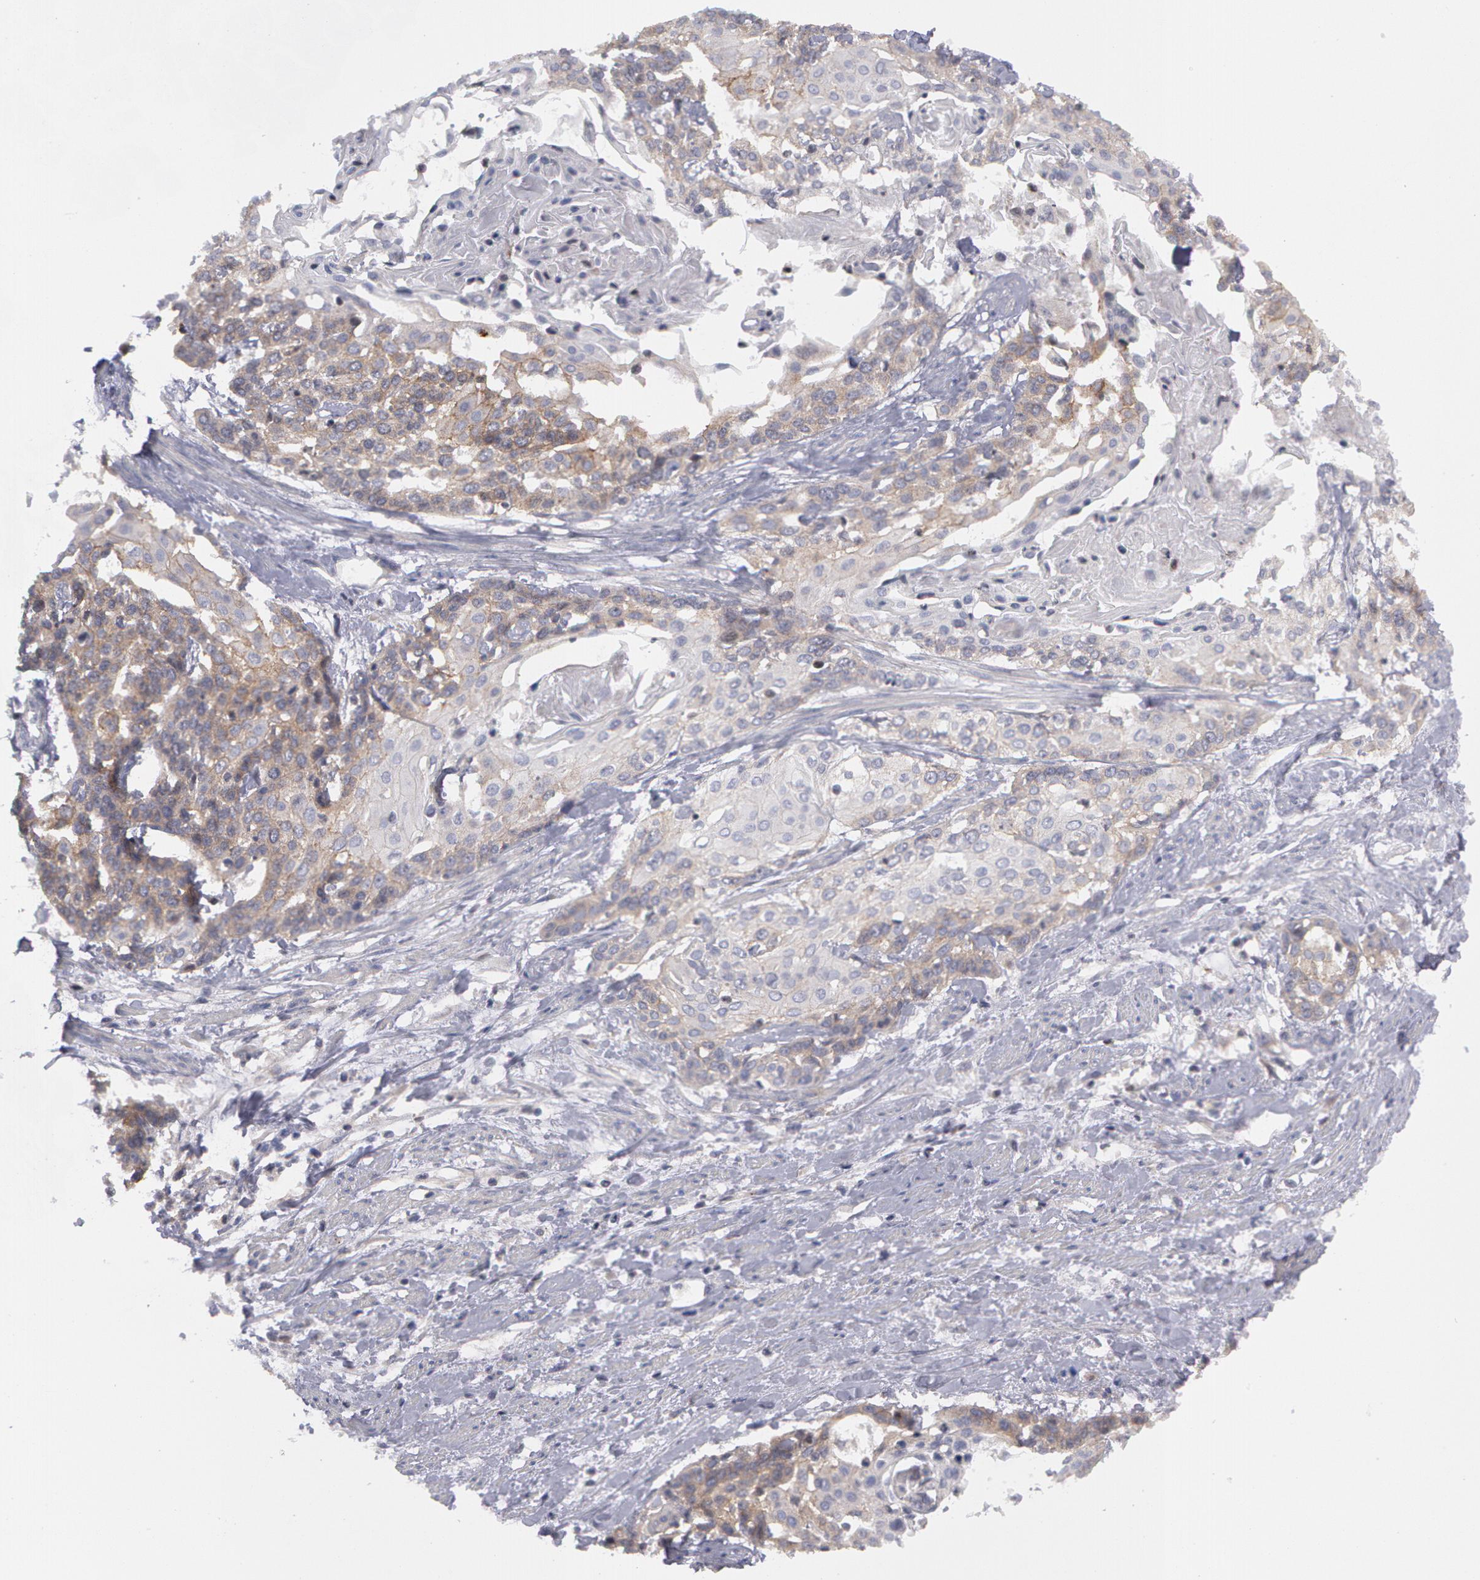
{"staining": {"intensity": "weak", "quantity": "<25%", "location": "cytoplasmic/membranous"}, "tissue": "cervical cancer", "cell_type": "Tumor cells", "image_type": "cancer", "snomed": [{"axis": "morphology", "description": "Squamous cell carcinoma, NOS"}, {"axis": "topography", "description": "Cervix"}], "caption": "Human squamous cell carcinoma (cervical) stained for a protein using IHC reveals no positivity in tumor cells.", "gene": "ERBB2", "patient": {"sex": "female", "age": 57}}